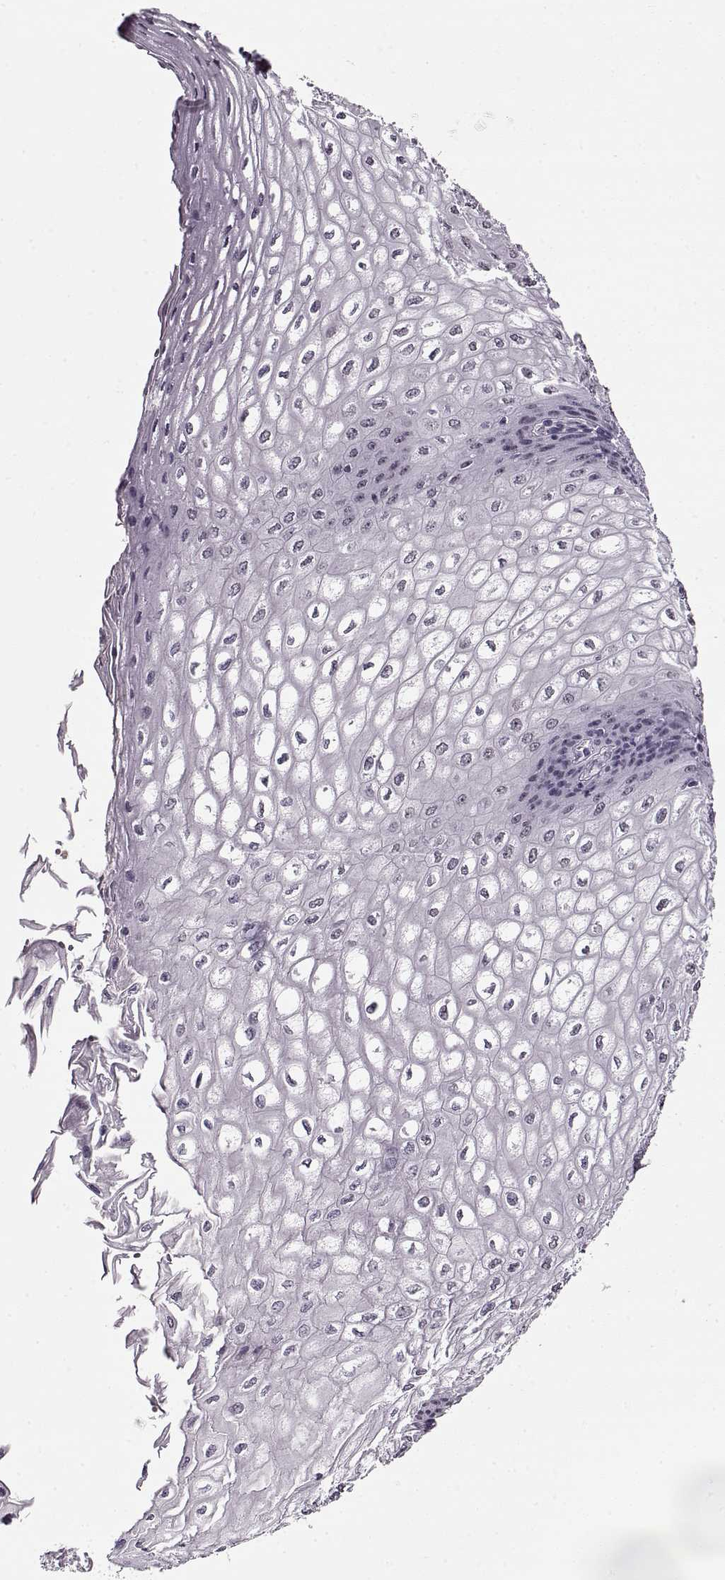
{"staining": {"intensity": "negative", "quantity": "none", "location": "none"}, "tissue": "esophagus", "cell_type": "Squamous epithelial cells", "image_type": "normal", "snomed": [{"axis": "morphology", "description": "Normal tissue, NOS"}, {"axis": "topography", "description": "Esophagus"}], "caption": "Histopathology image shows no protein expression in squamous epithelial cells of unremarkable esophagus.", "gene": "PRMT8", "patient": {"sex": "male", "age": 58}}